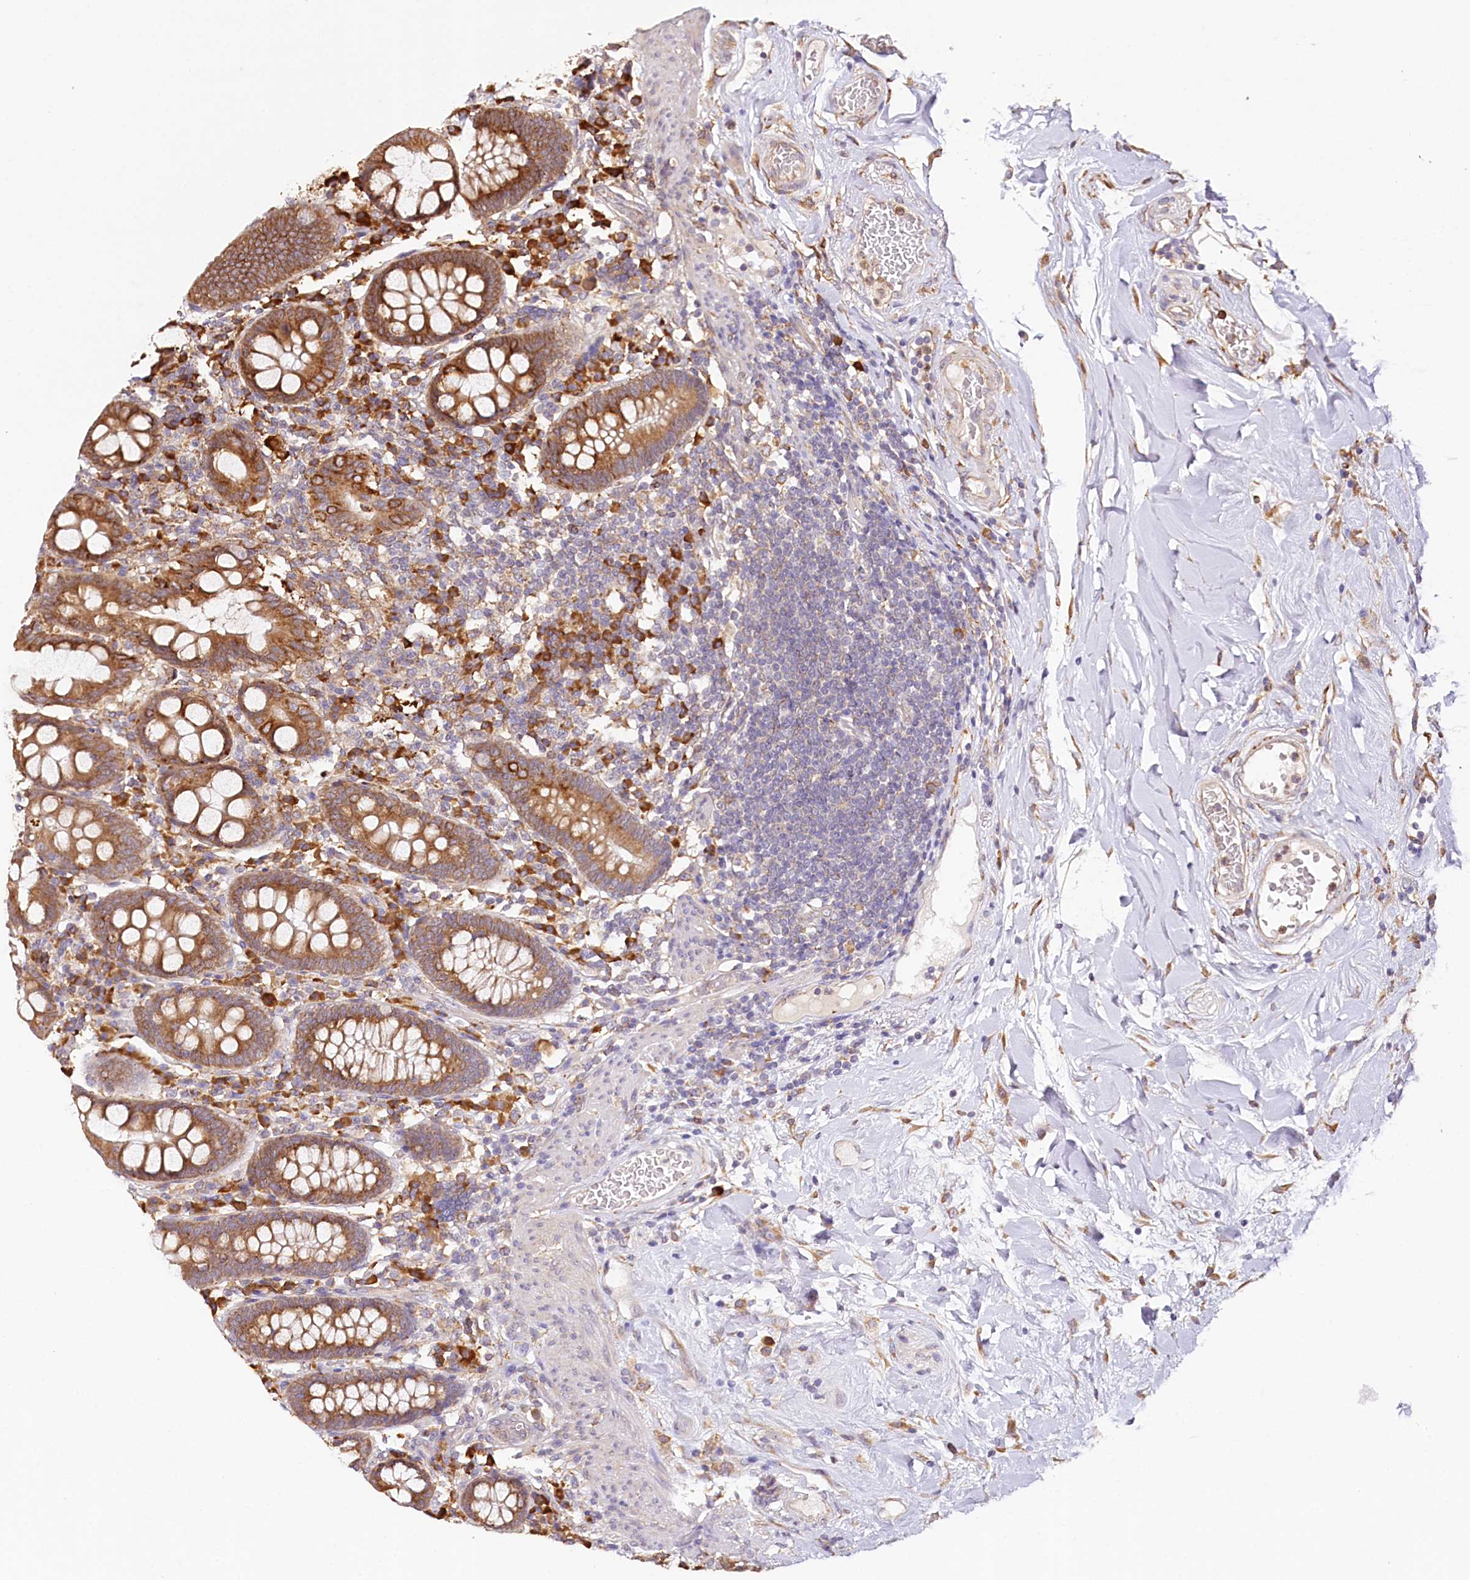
{"staining": {"intensity": "weak", "quantity": ">75%", "location": "cytoplasmic/membranous"}, "tissue": "colon", "cell_type": "Endothelial cells", "image_type": "normal", "snomed": [{"axis": "morphology", "description": "Normal tissue, NOS"}, {"axis": "topography", "description": "Colon"}], "caption": "Brown immunohistochemical staining in normal human colon reveals weak cytoplasmic/membranous positivity in about >75% of endothelial cells. Using DAB (3,3'-diaminobenzidine) (brown) and hematoxylin (blue) stains, captured at high magnification using brightfield microscopy.", "gene": "VEGFA", "patient": {"sex": "female", "age": 79}}